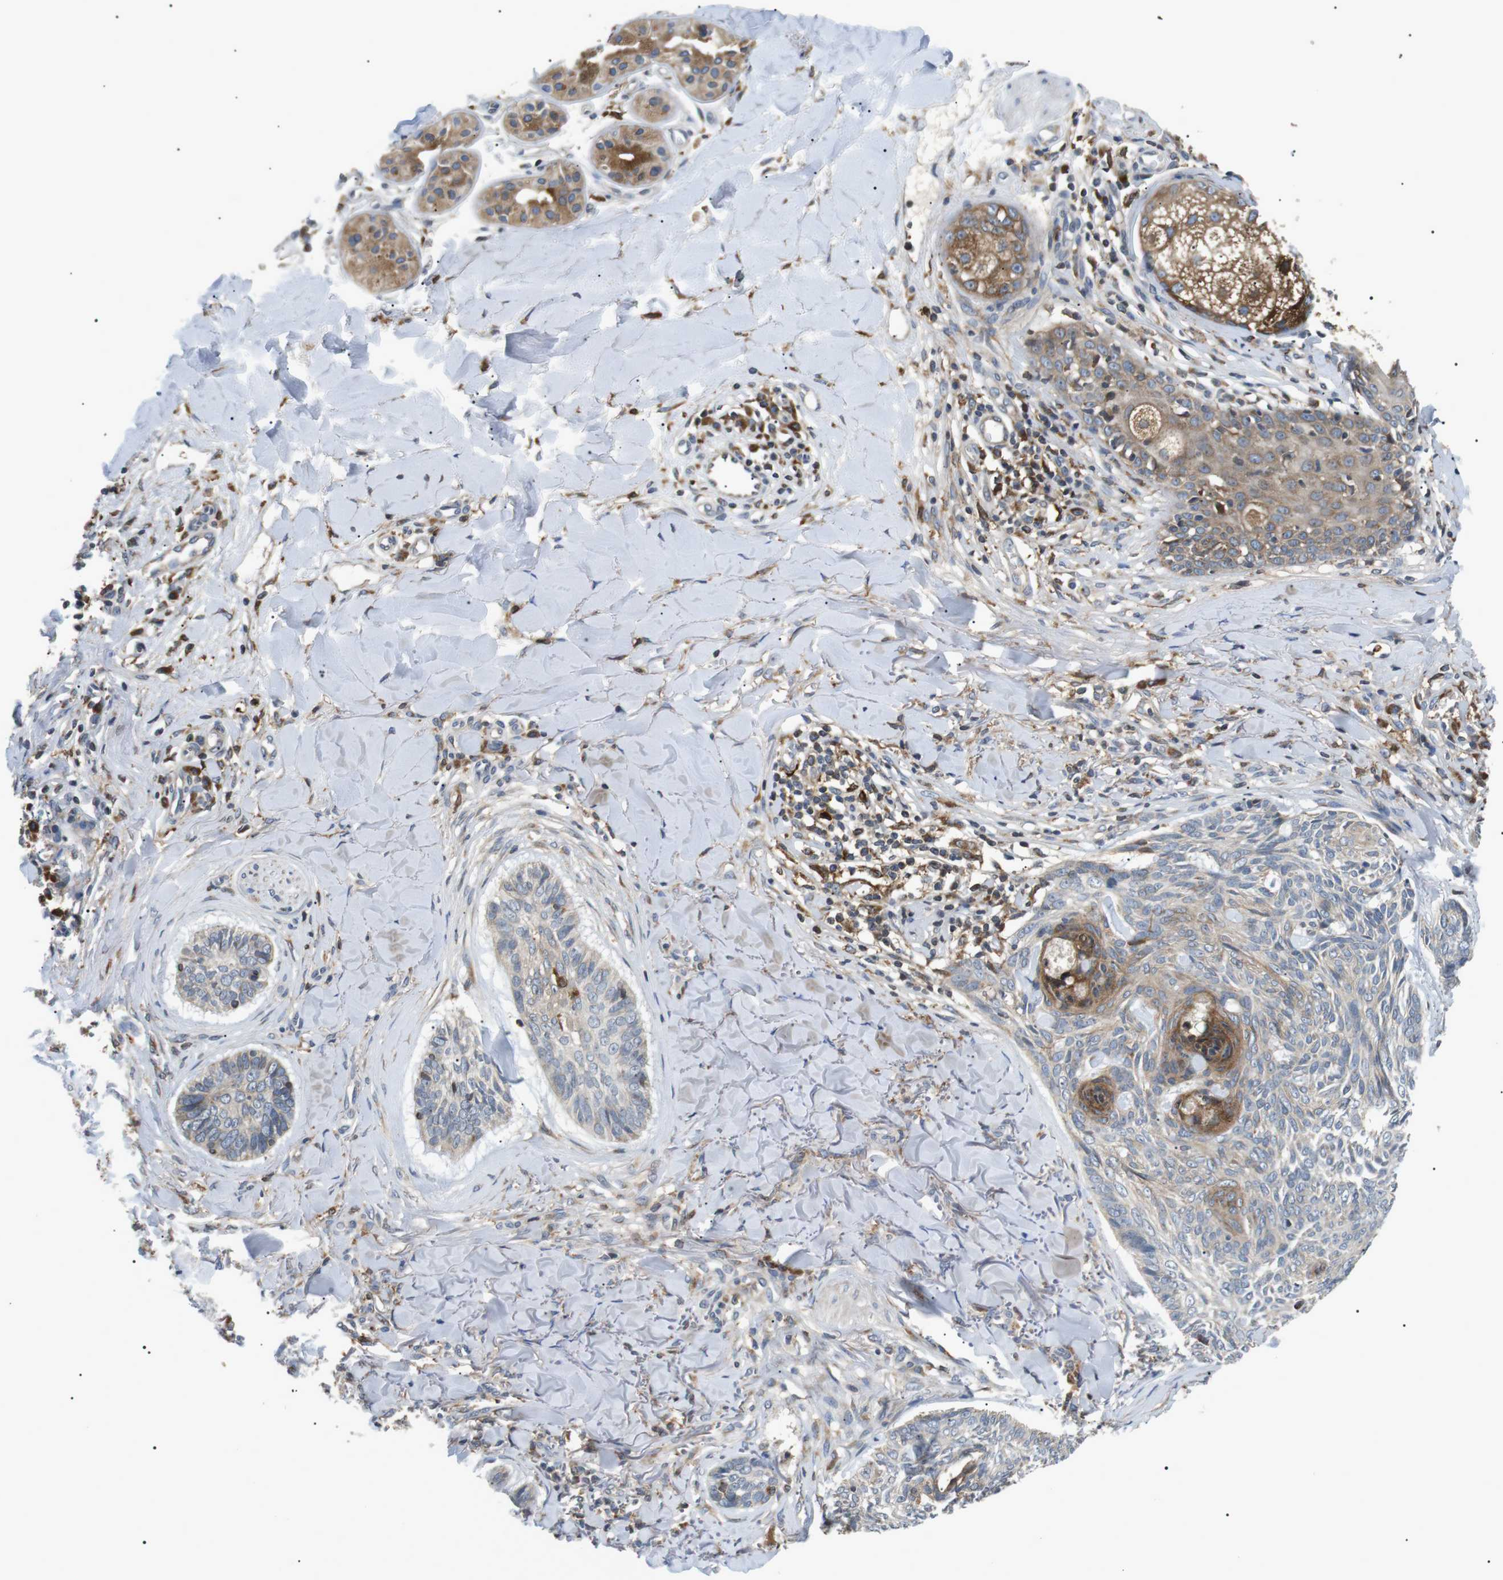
{"staining": {"intensity": "moderate", "quantity": "25%-75%", "location": "cytoplasmic/membranous"}, "tissue": "skin cancer", "cell_type": "Tumor cells", "image_type": "cancer", "snomed": [{"axis": "morphology", "description": "Basal cell carcinoma"}, {"axis": "topography", "description": "Skin"}], "caption": "A brown stain labels moderate cytoplasmic/membranous staining of a protein in skin cancer (basal cell carcinoma) tumor cells.", "gene": "RAB9A", "patient": {"sex": "male", "age": 43}}